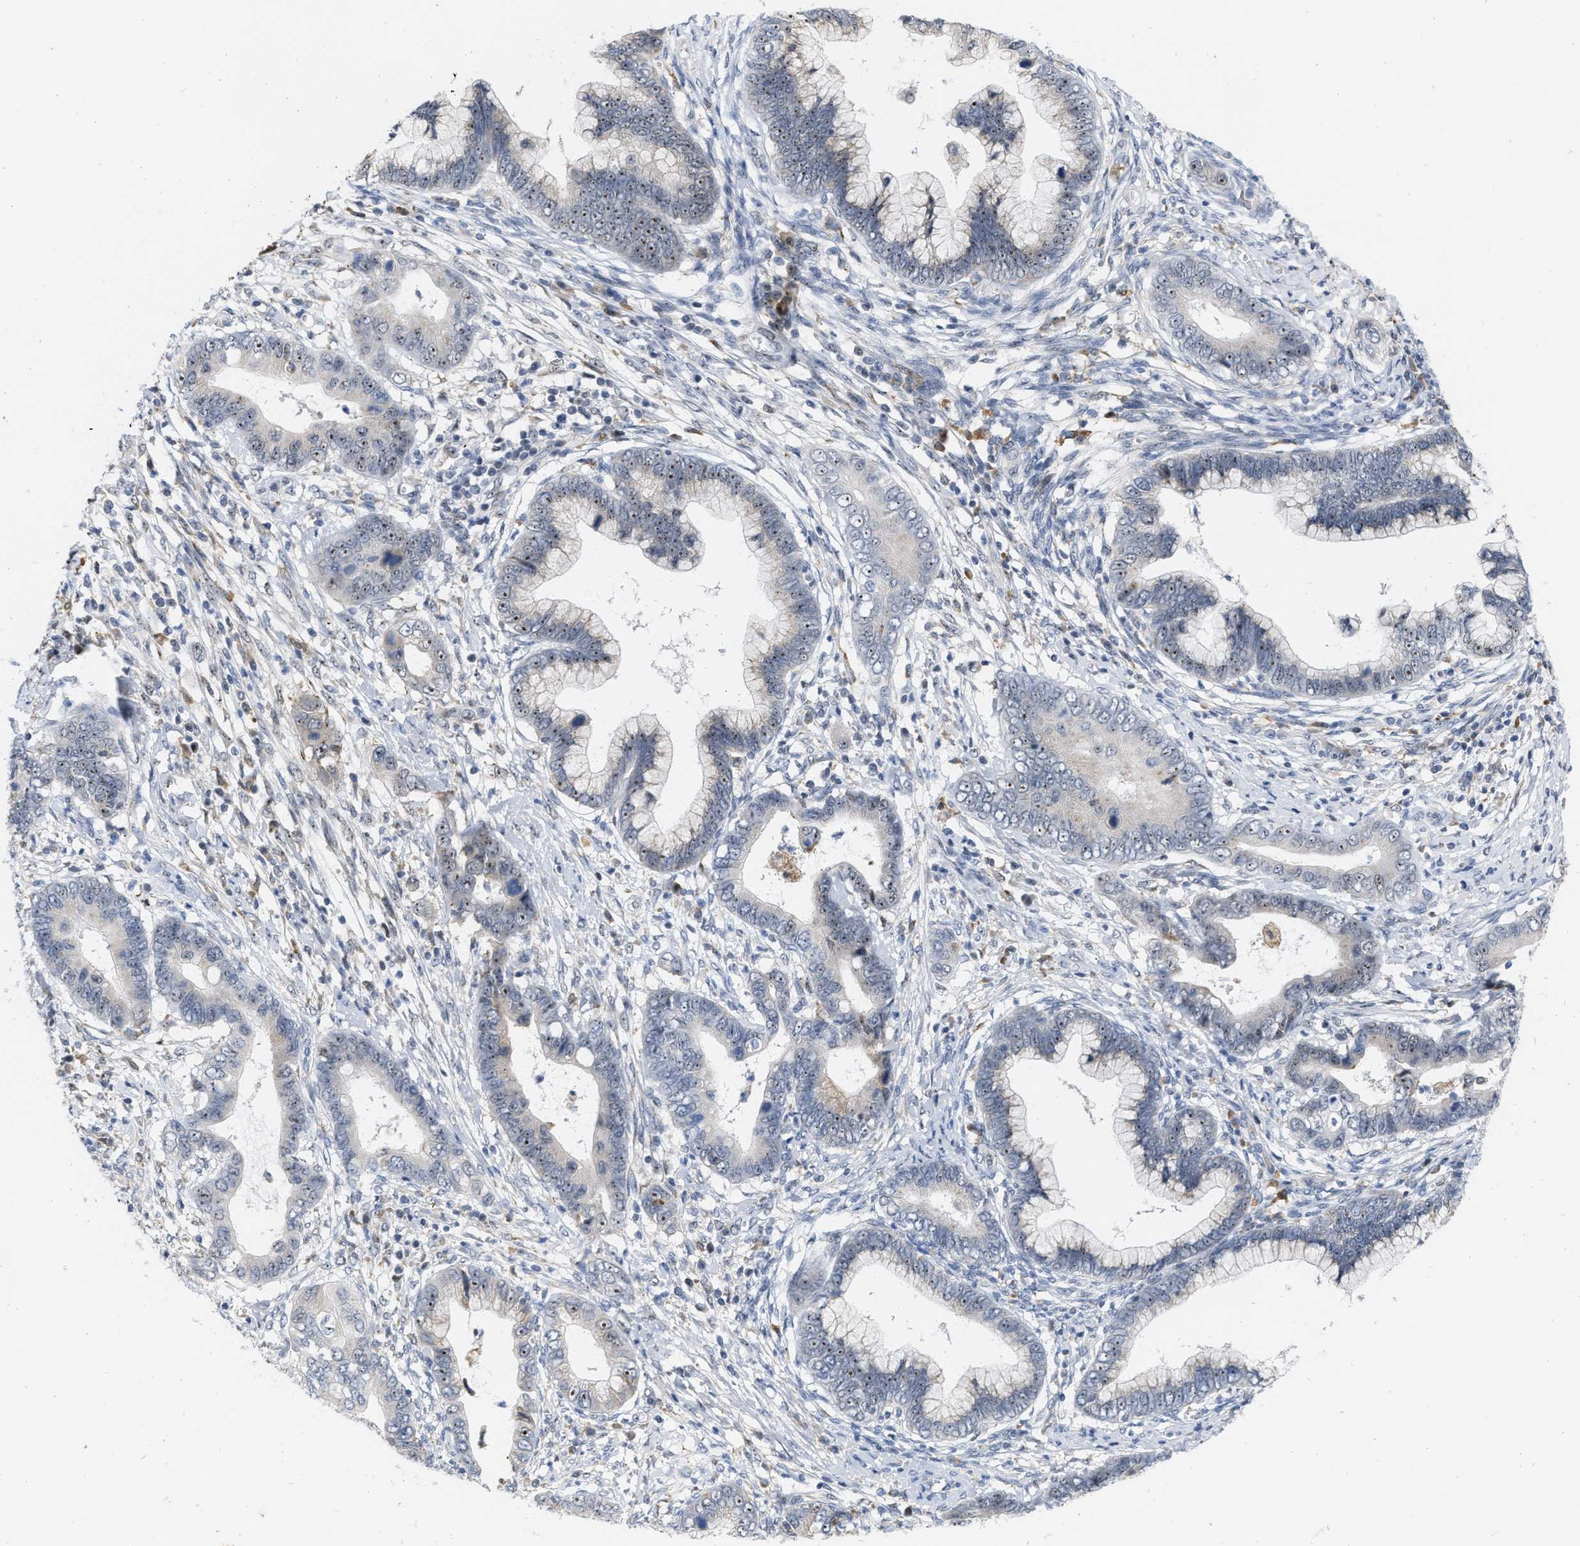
{"staining": {"intensity": "moderate", "quantity": ">75%", "location": "nuclear"}, "tissue": "cervical cancer", "cell_type": "Tumor cells", "image_type": "cancer", "snomed": [{"axis": "morphology", "description": "Adenocarcinoma, NOS"}, {"axis": "topography", "description": "Cervix"}], "caption": "This is an image of IHC staining of adenocarcinoma (cervical), which shows moderate positivity in the nuclear of tumor cells.", "gene": "ELAC2", "patient": {"sex": "female", "age": 44}}